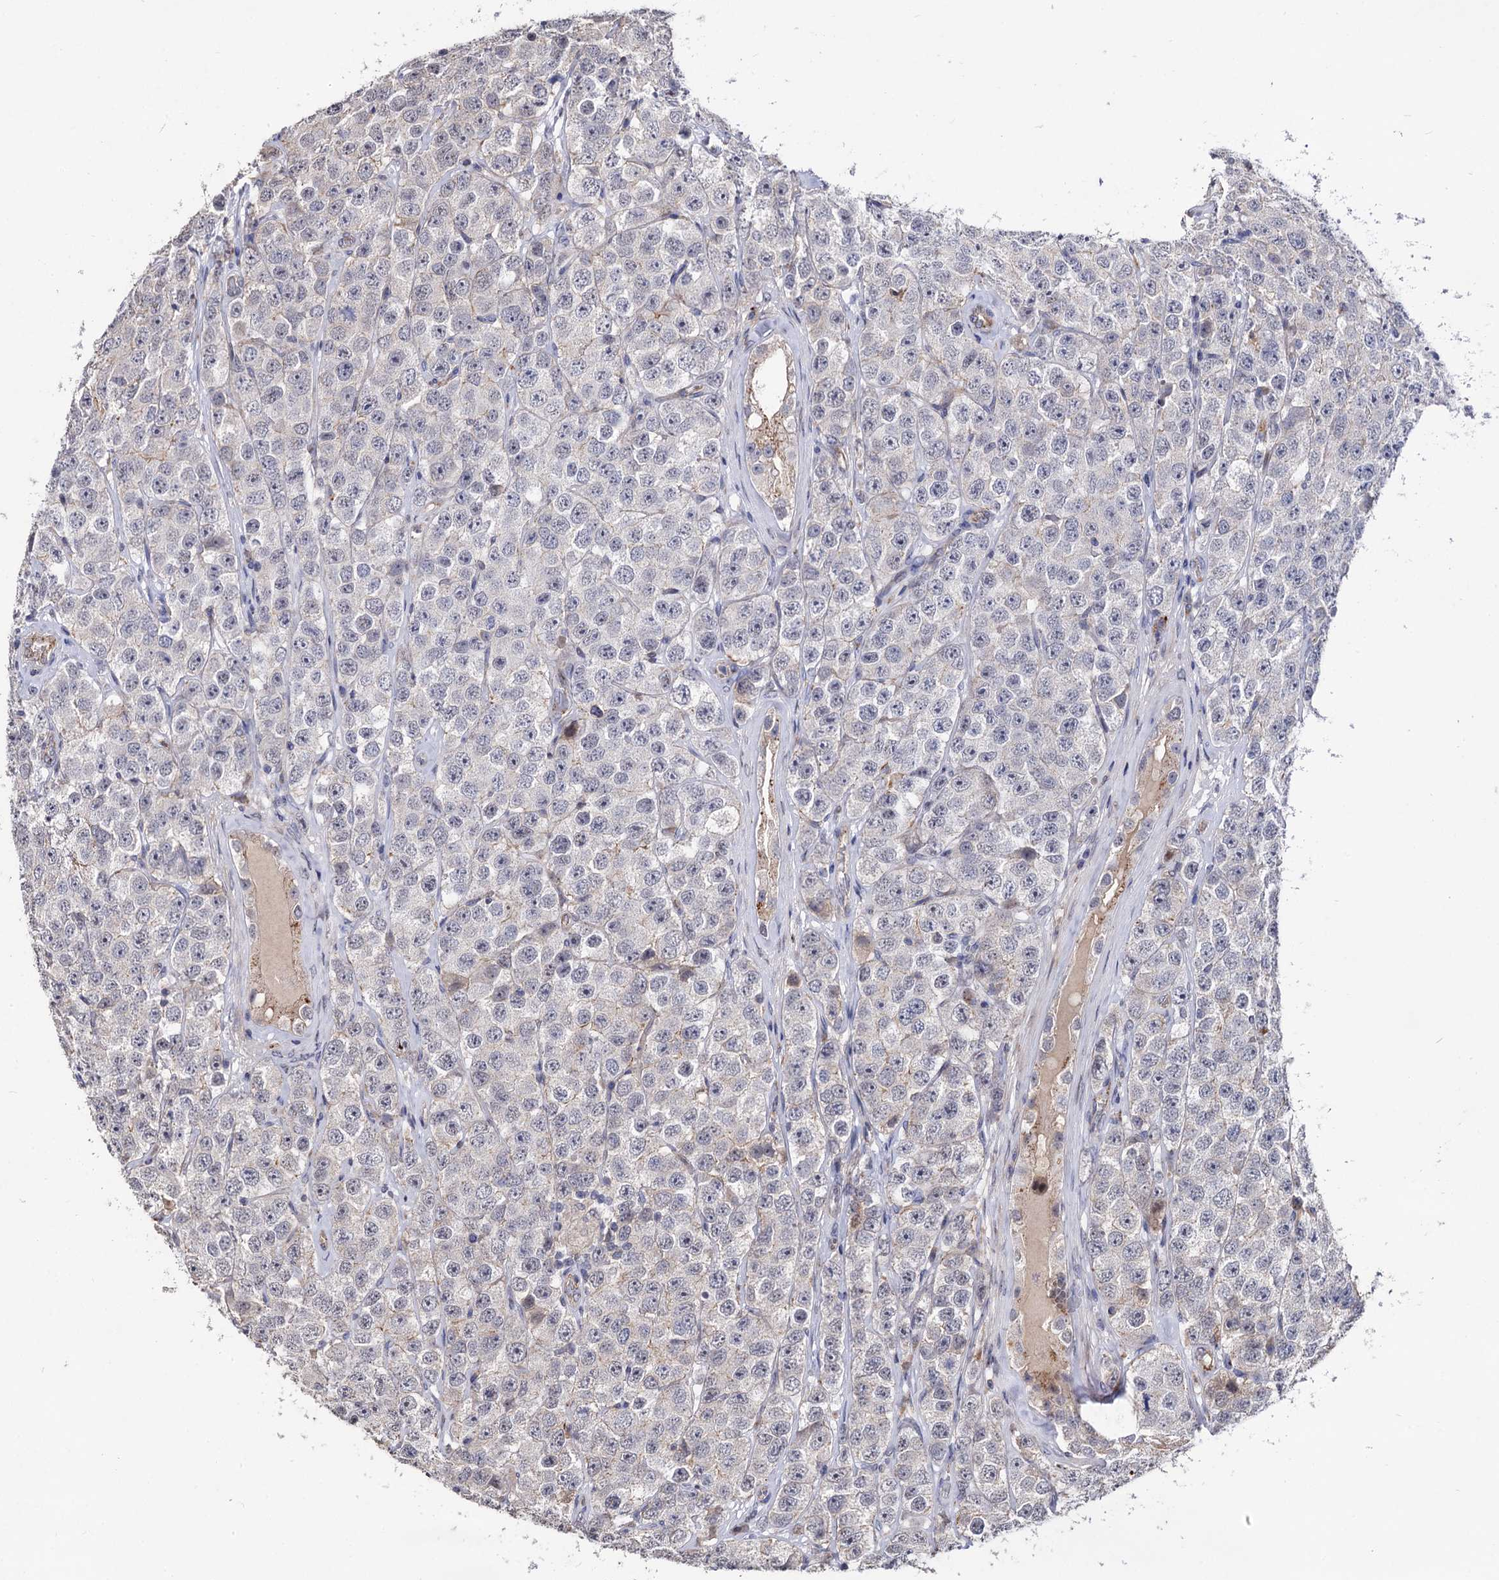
{"staining": {"intensity": "negative", "quantity": "none", "location": "none"}, "tissue": "testis cancer", "cell_type": "Tumor cells", "image_type": "cancer", "snomed": [{"axis": "morphology", "description": "Seminoma, NOS"}, {"axis": "topography", "description": "Testis"}], "caption": "IHC photomicrograph of neoplastic tissue: human testis seminoma stained with DAB (3,3'-diaminobenzidine) demonstrates no significant protein expression in tumor cells.", "gene": "MICAL2", "patient": {"sex": "male", "age": 28}}